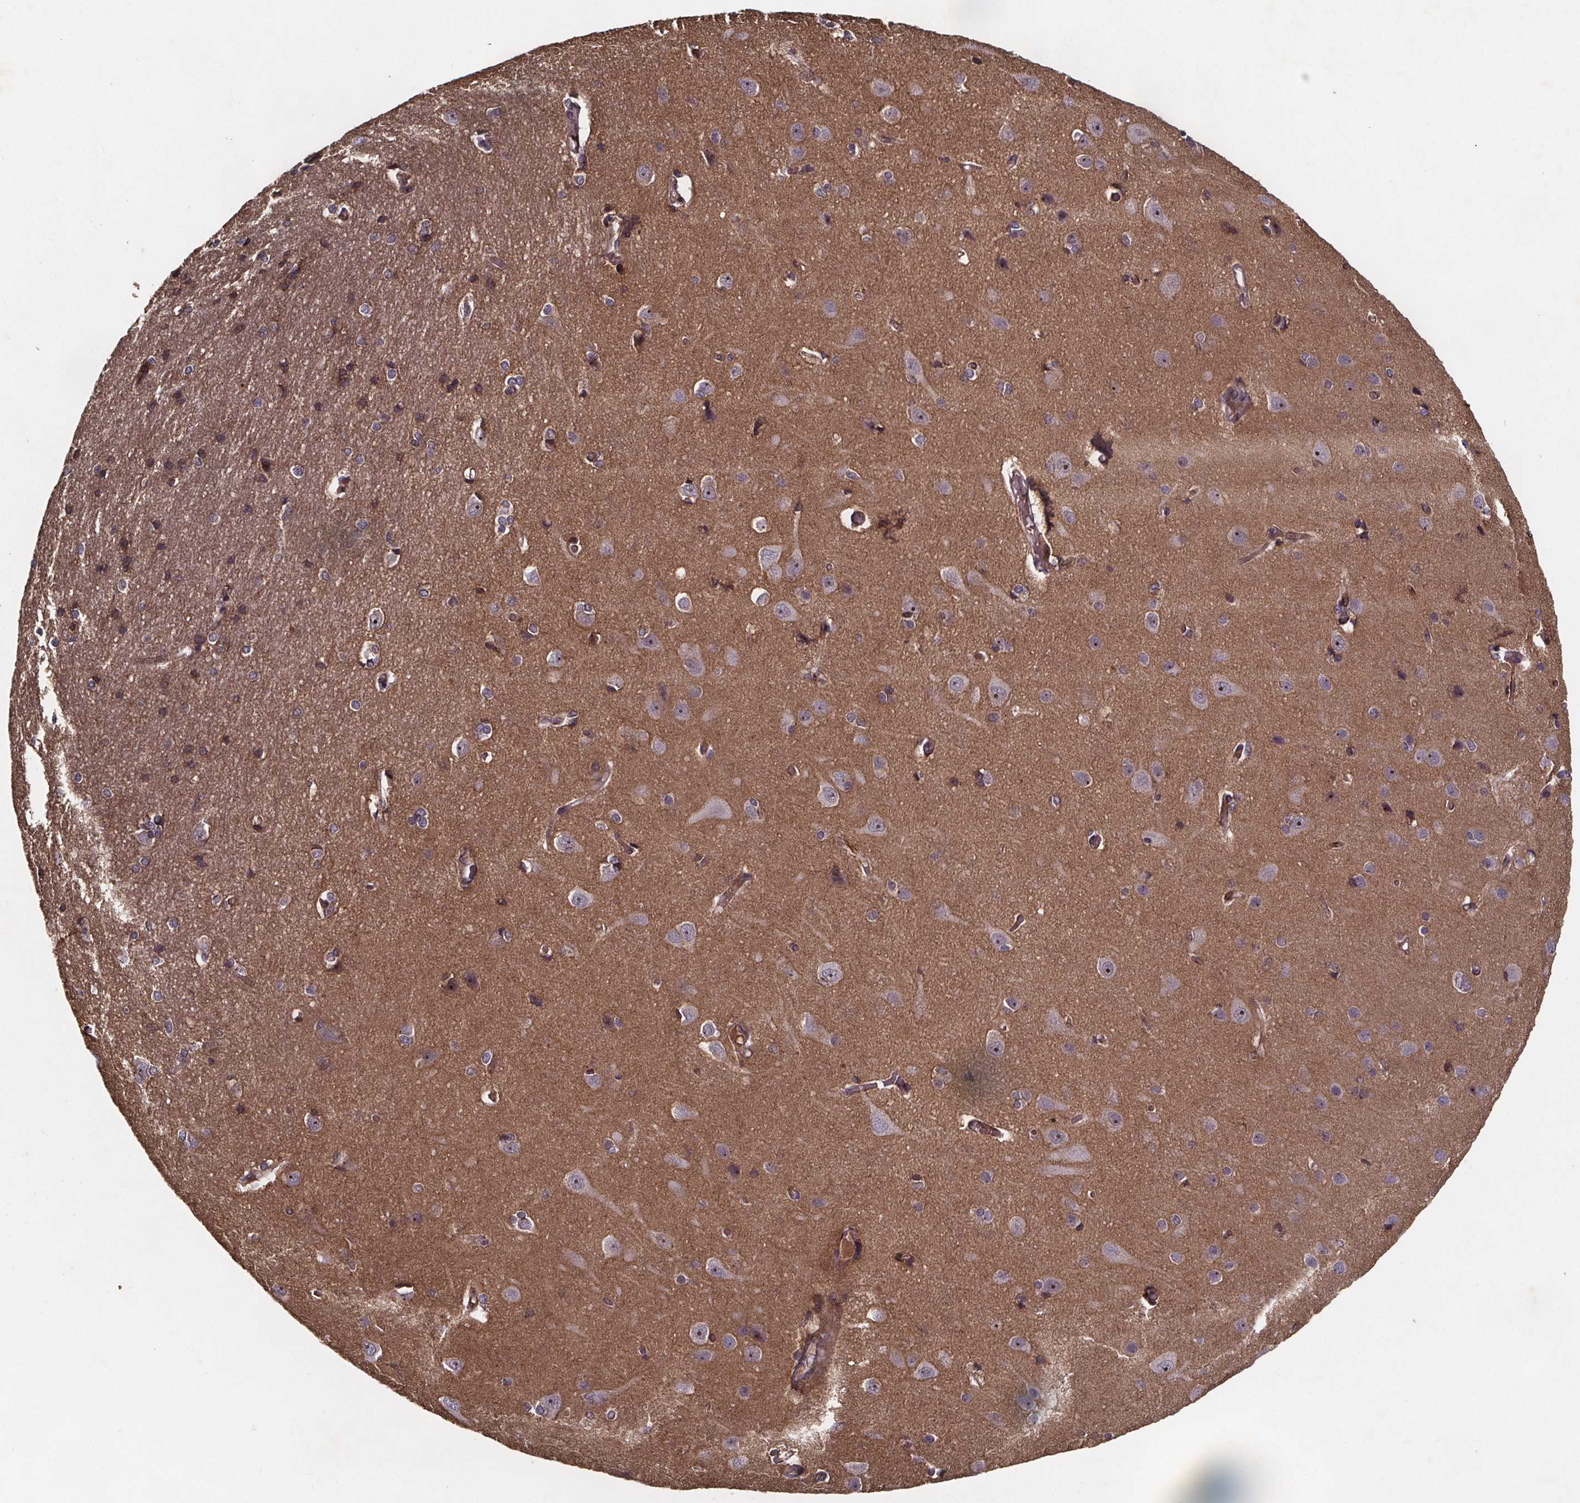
{"staining": {"intensity": "moderate", "quantity": "<25%", "location": "cytoplasmic/membranous"}, "tissue": "cerebral cortex", "cell_type": "Endothelial cells", "image_type": "normal", "snomed": [{"axis": "morphology", "description": "Normal tissue, NOS"}, {"axis": "topography", "description": "Cerebral cortex"}], "caption": "A low amount of moderate cytoplasmic/membranous expression is present in about <25% of endothelial cells in benign cerebral cortex.", "gene": "FASTKD3", "patient": {"sex": "male", "age": 37}}